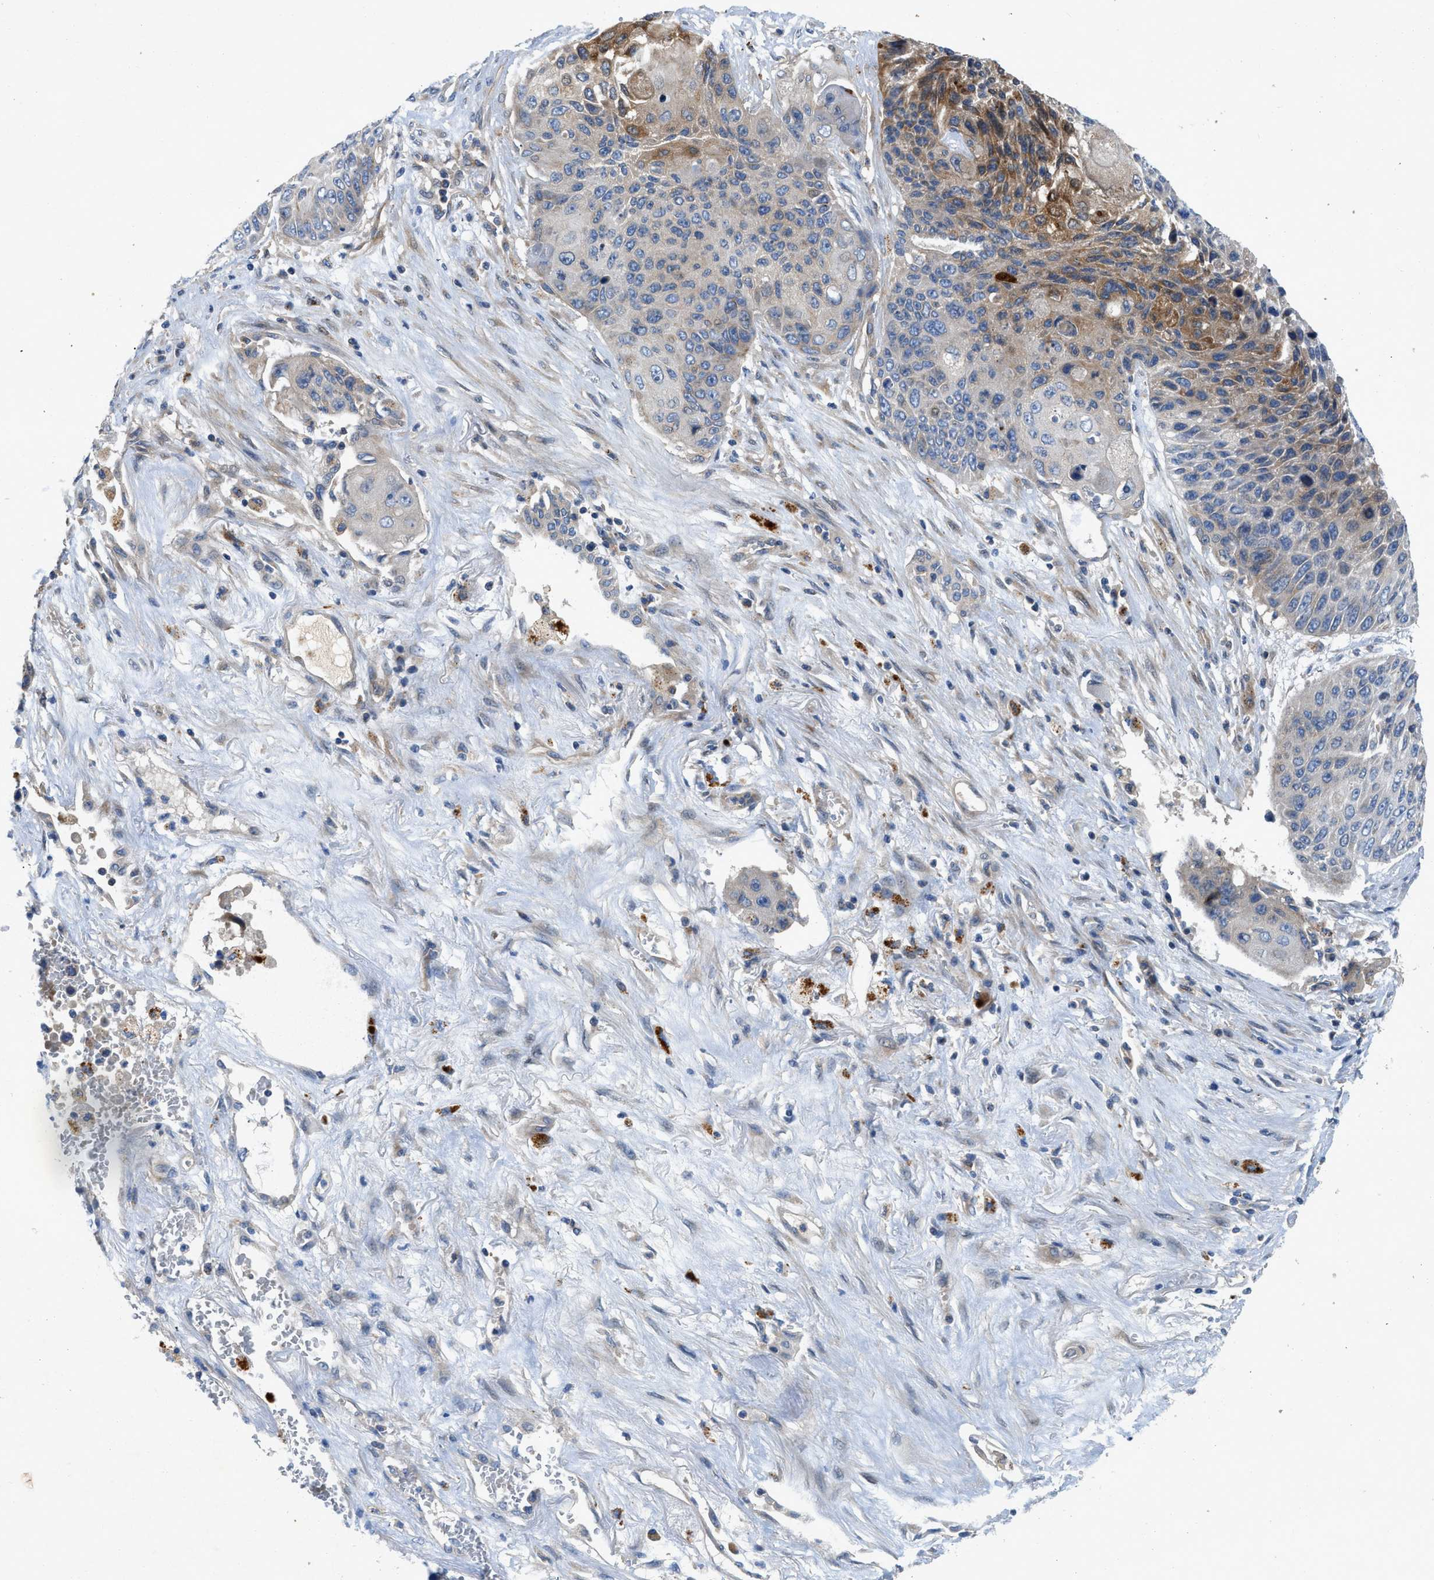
{"staining": {"intensity": "moderate", "quantity": "<25%", "location": "cytoplasmic/membranous"}, "tissue": "lung cancer", "cell_type": "Tumor cells", "image_type": "cancer", "snomed": [{"axis": "morphology", "description": "Squamous cell carcinoma, NOS"}, {"axis": "topography", "description": "Lung"}], "caption": "Moderate cytoplasmic/membranous staining is seen in approximately <25% of tumor cells in lung cancer (squamous cell carcinoma). (Brightfield microscopy of DAB IHC at high magnification).", "gene": "TMEM248", "patient": {"sex": "male", "age": 61}}